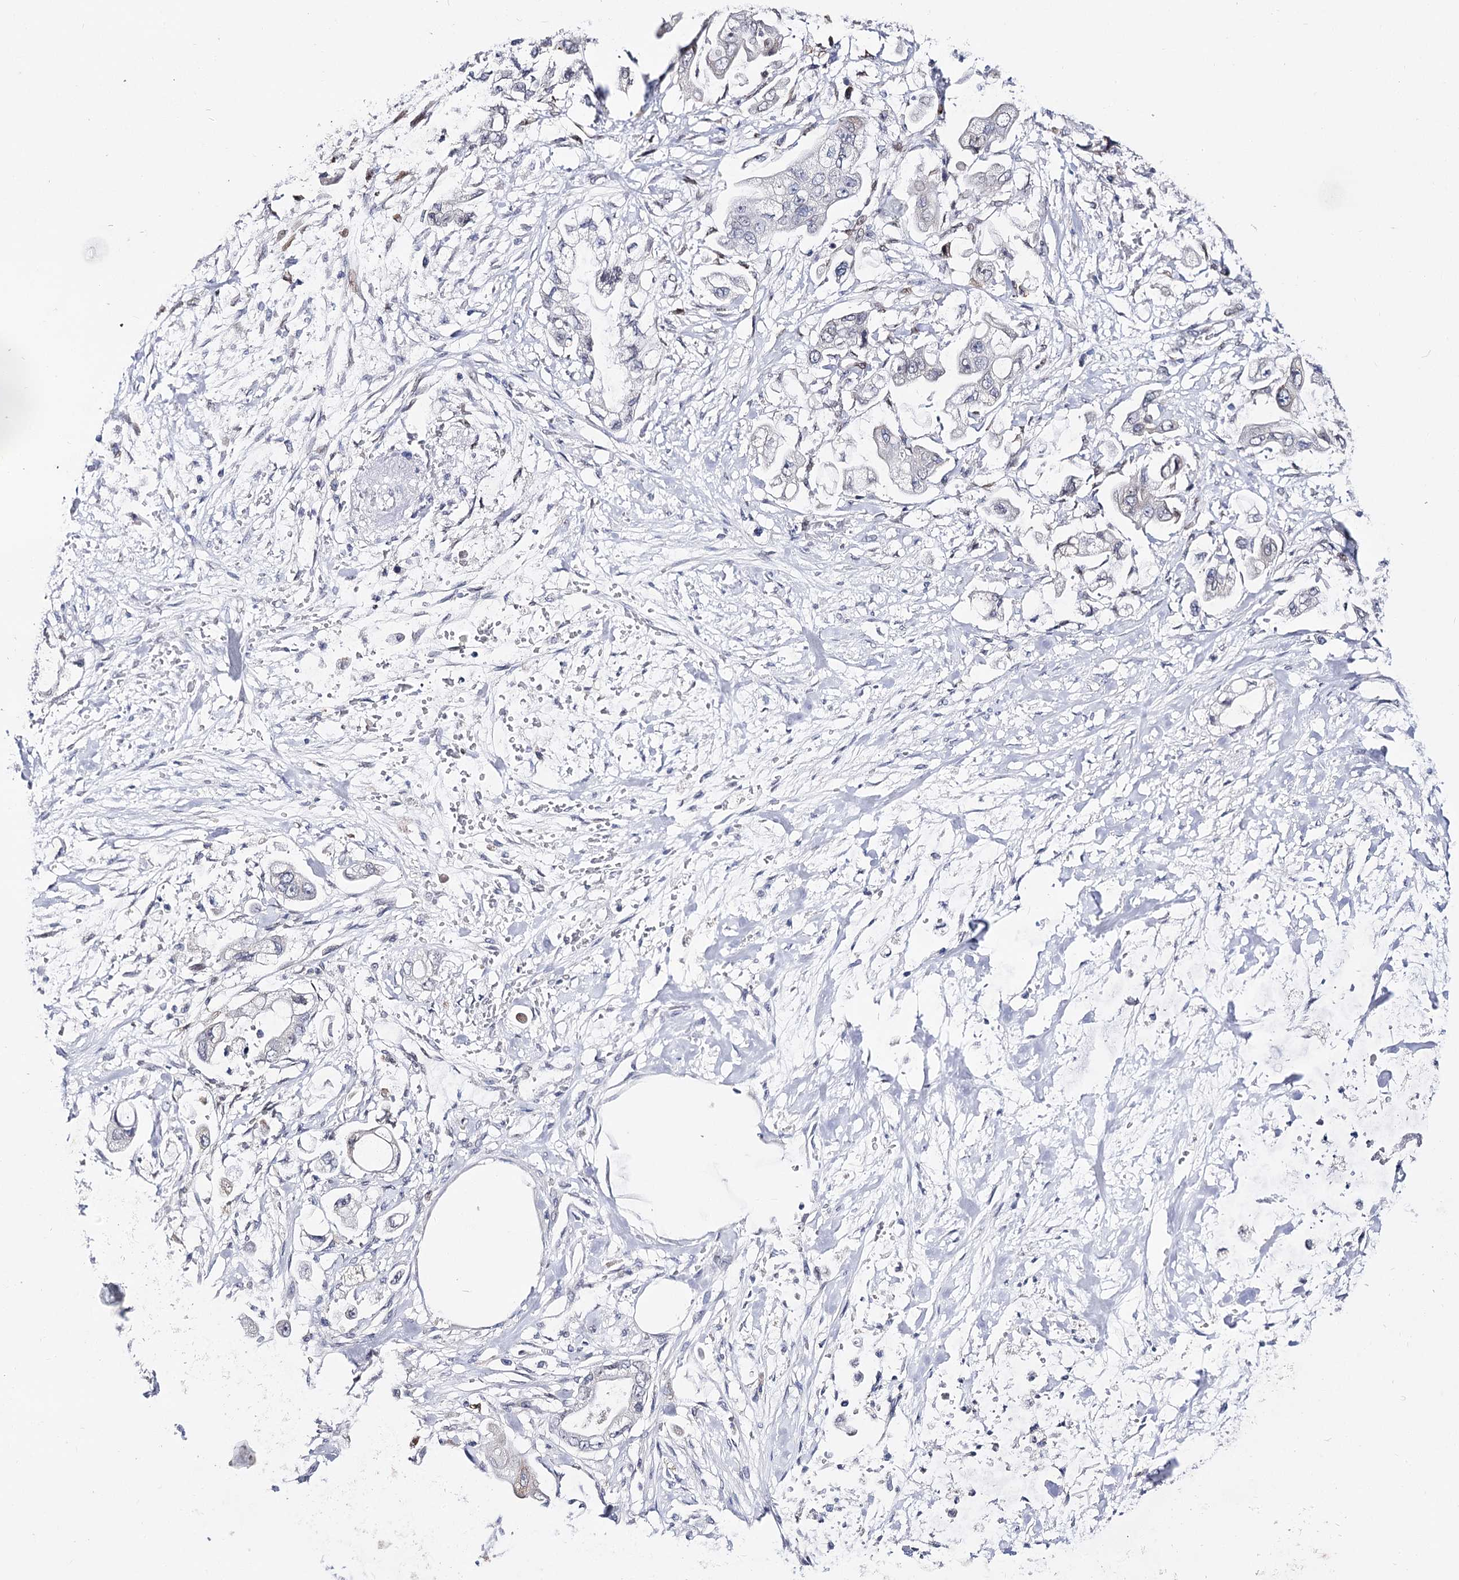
{"staining": {"intensity": "moderate", "quantity": "<25%", "location": "cytoplasmic/membranous"}, "tissue": "stomach cancer", "cell_type": "Tumor cells", "image_type": "cancer", "snomed": [{"axis": "morphology", "description": "Adenocarcinoma, NOS"}, {"axis": "topography", "description": "Stomach"}], "caption": "About <25% of tumor cells in stomach cancer (adenocarcinoma) display moderate cytoplasmic/membranous protein positivity as visualized by brown immunohistochemical staining.", "gene": "TMEM201", "patient": {"sex": "male", "age": 62}}